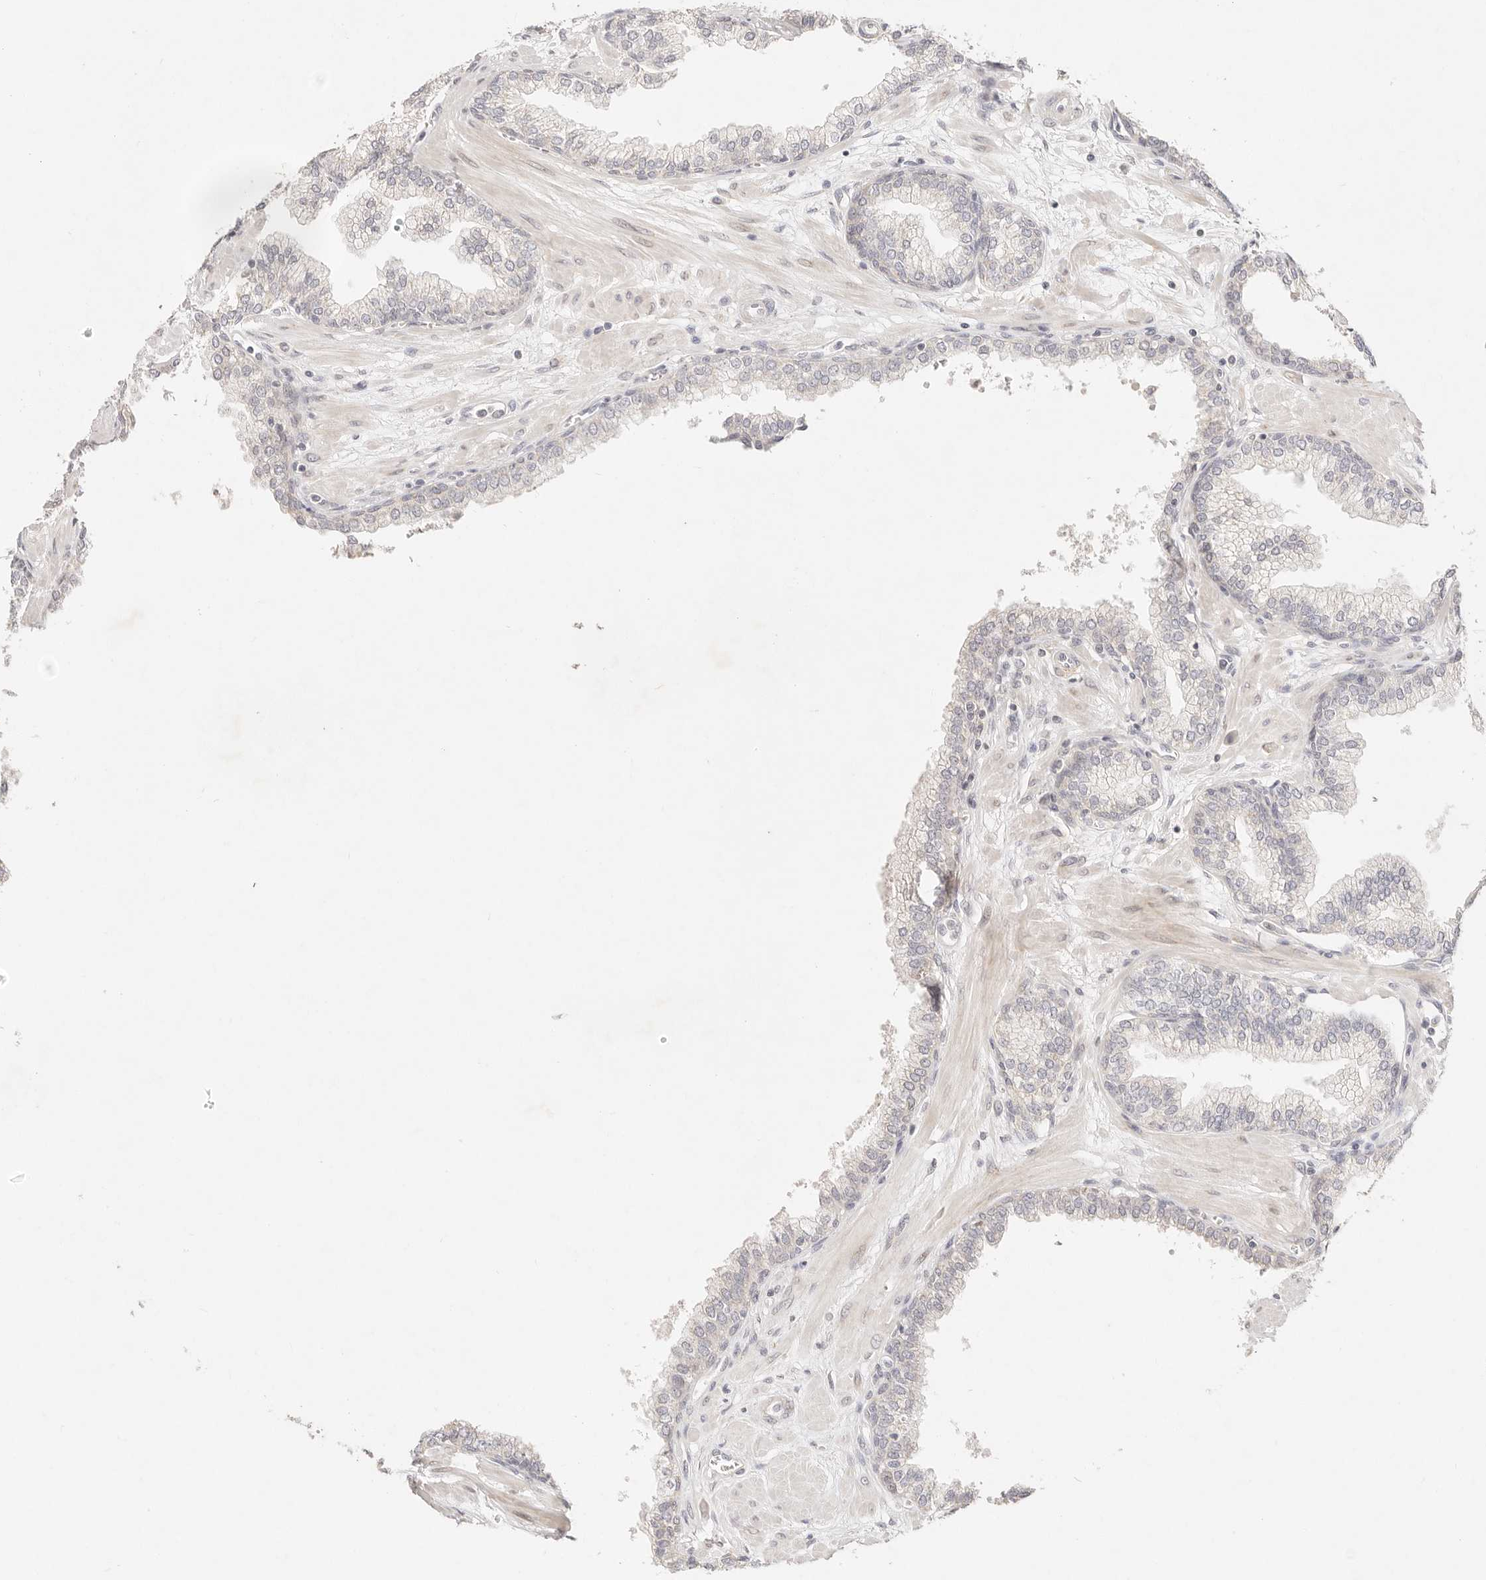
{"staining": {"intensity": "negative", "quantity": "none", "location": "none"}, "tissue": "prostate", "cell_type": "Glandular cells", "image_type": "normal", "snomed": [{"axis": "morphology", "description": "Normal tissue, NOS"}, {"axis": "morphology", "description": "Urothelial carcinoma, Low grade"}, {"axis": "topography", "description": "Urinary bladder"}, {"axis": "topography", "description": "Prostate"}], "caption": "This is a image of IHC staining of benign prostate, which shows no expression in glandular cells. Brightfield microscopy of IHC stained with DAB (3,3'-diaminobenzidine) (brown) and hematoxylin (blue), captured at high magnification.", "gene": "GPR156", "patient": {"sex": "male", "age": 60}}